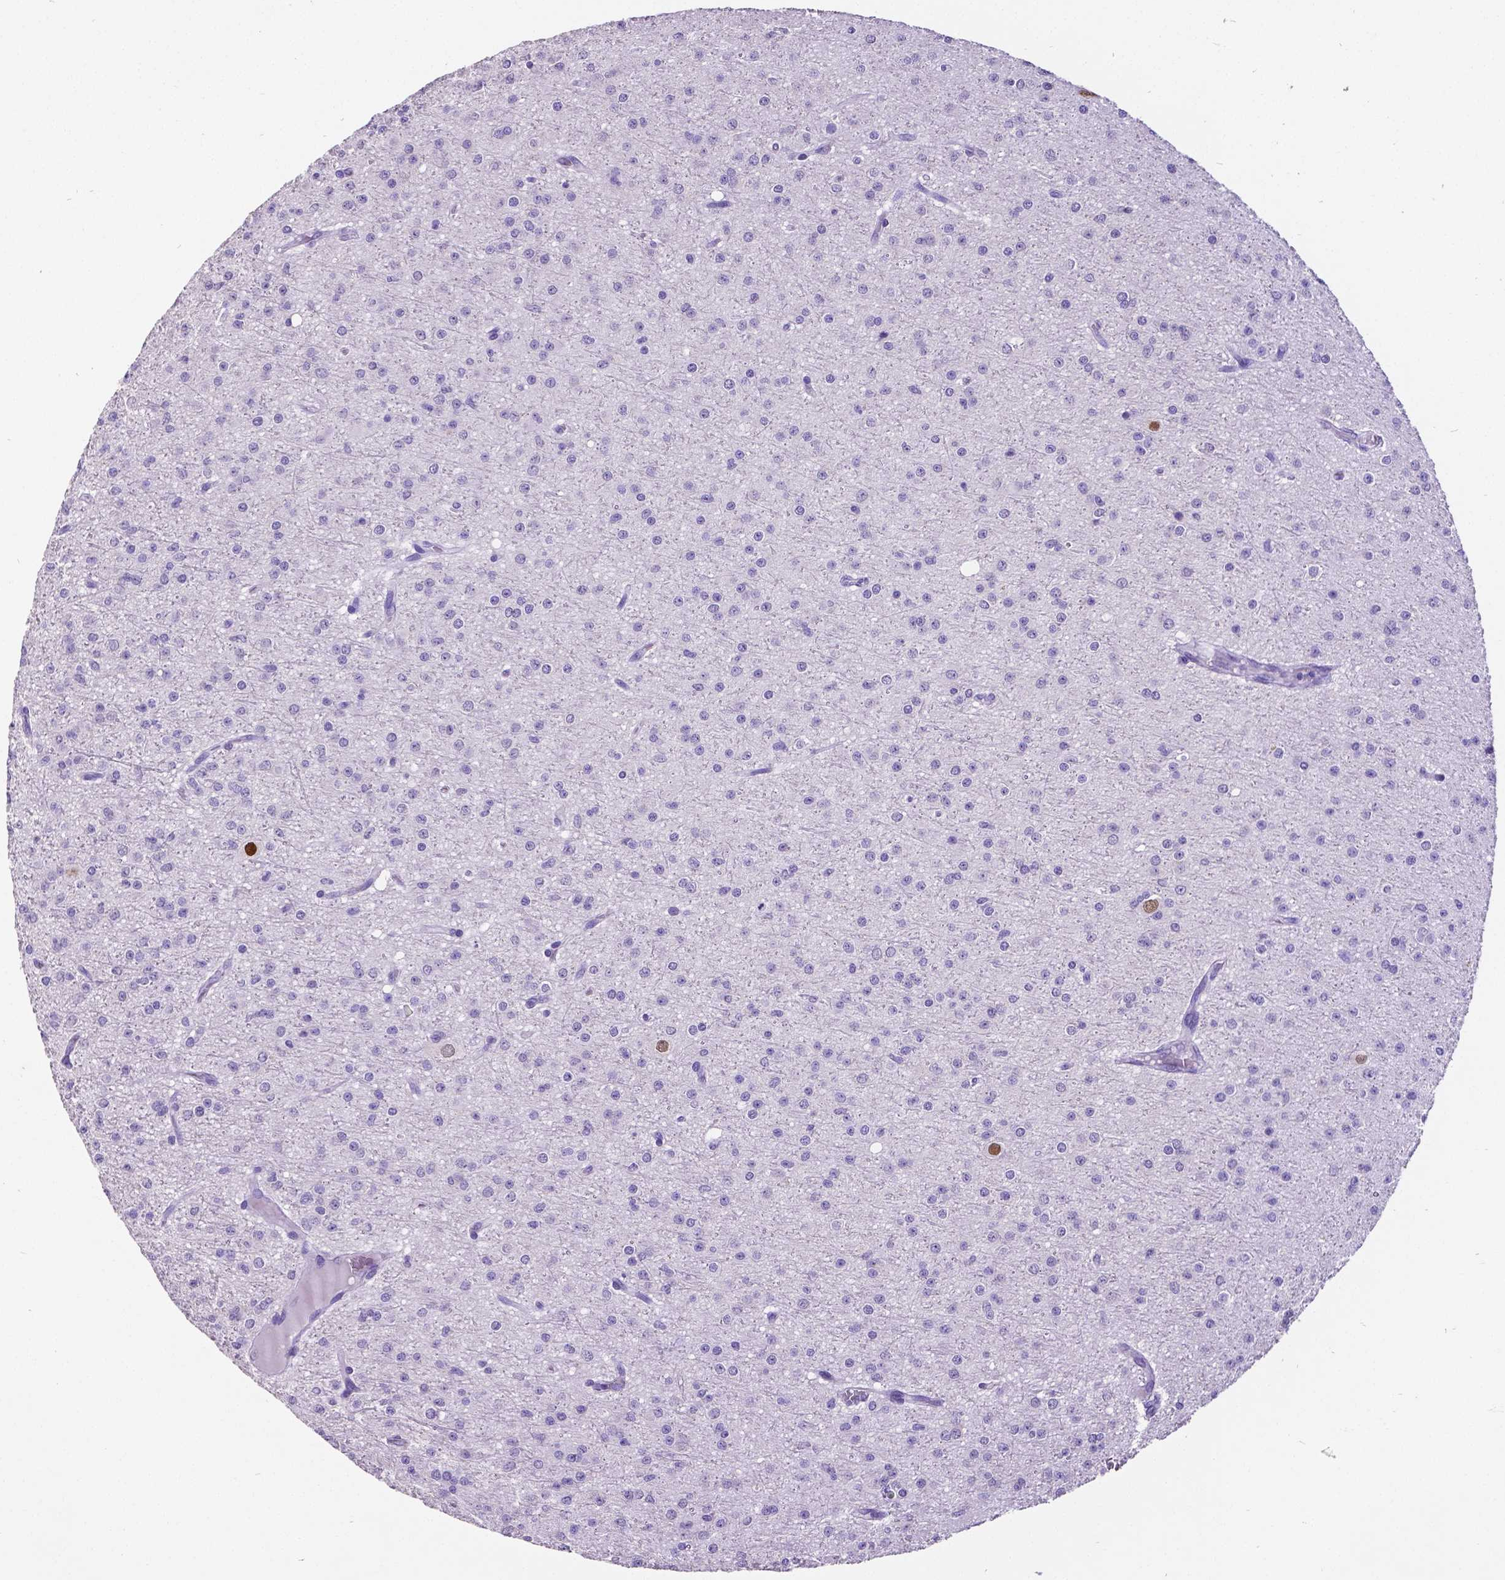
{"staining": {"intensity": "negative", "quantity": "none", "location": "none"}, "tissue": "glioma", "cell_type": "Tumor cells", "image_type": "cancer", "snomed": [{"axis": "morphology", "description": "Glioma, malignant, Low grade"}, {"axis": "topography", "description": "Brain"}], "caption": "The photomicrograph reveals no staining of tumor cells in glioma.", "gene": "SATB2", "patient": {"sex": "male", "age": 27}}